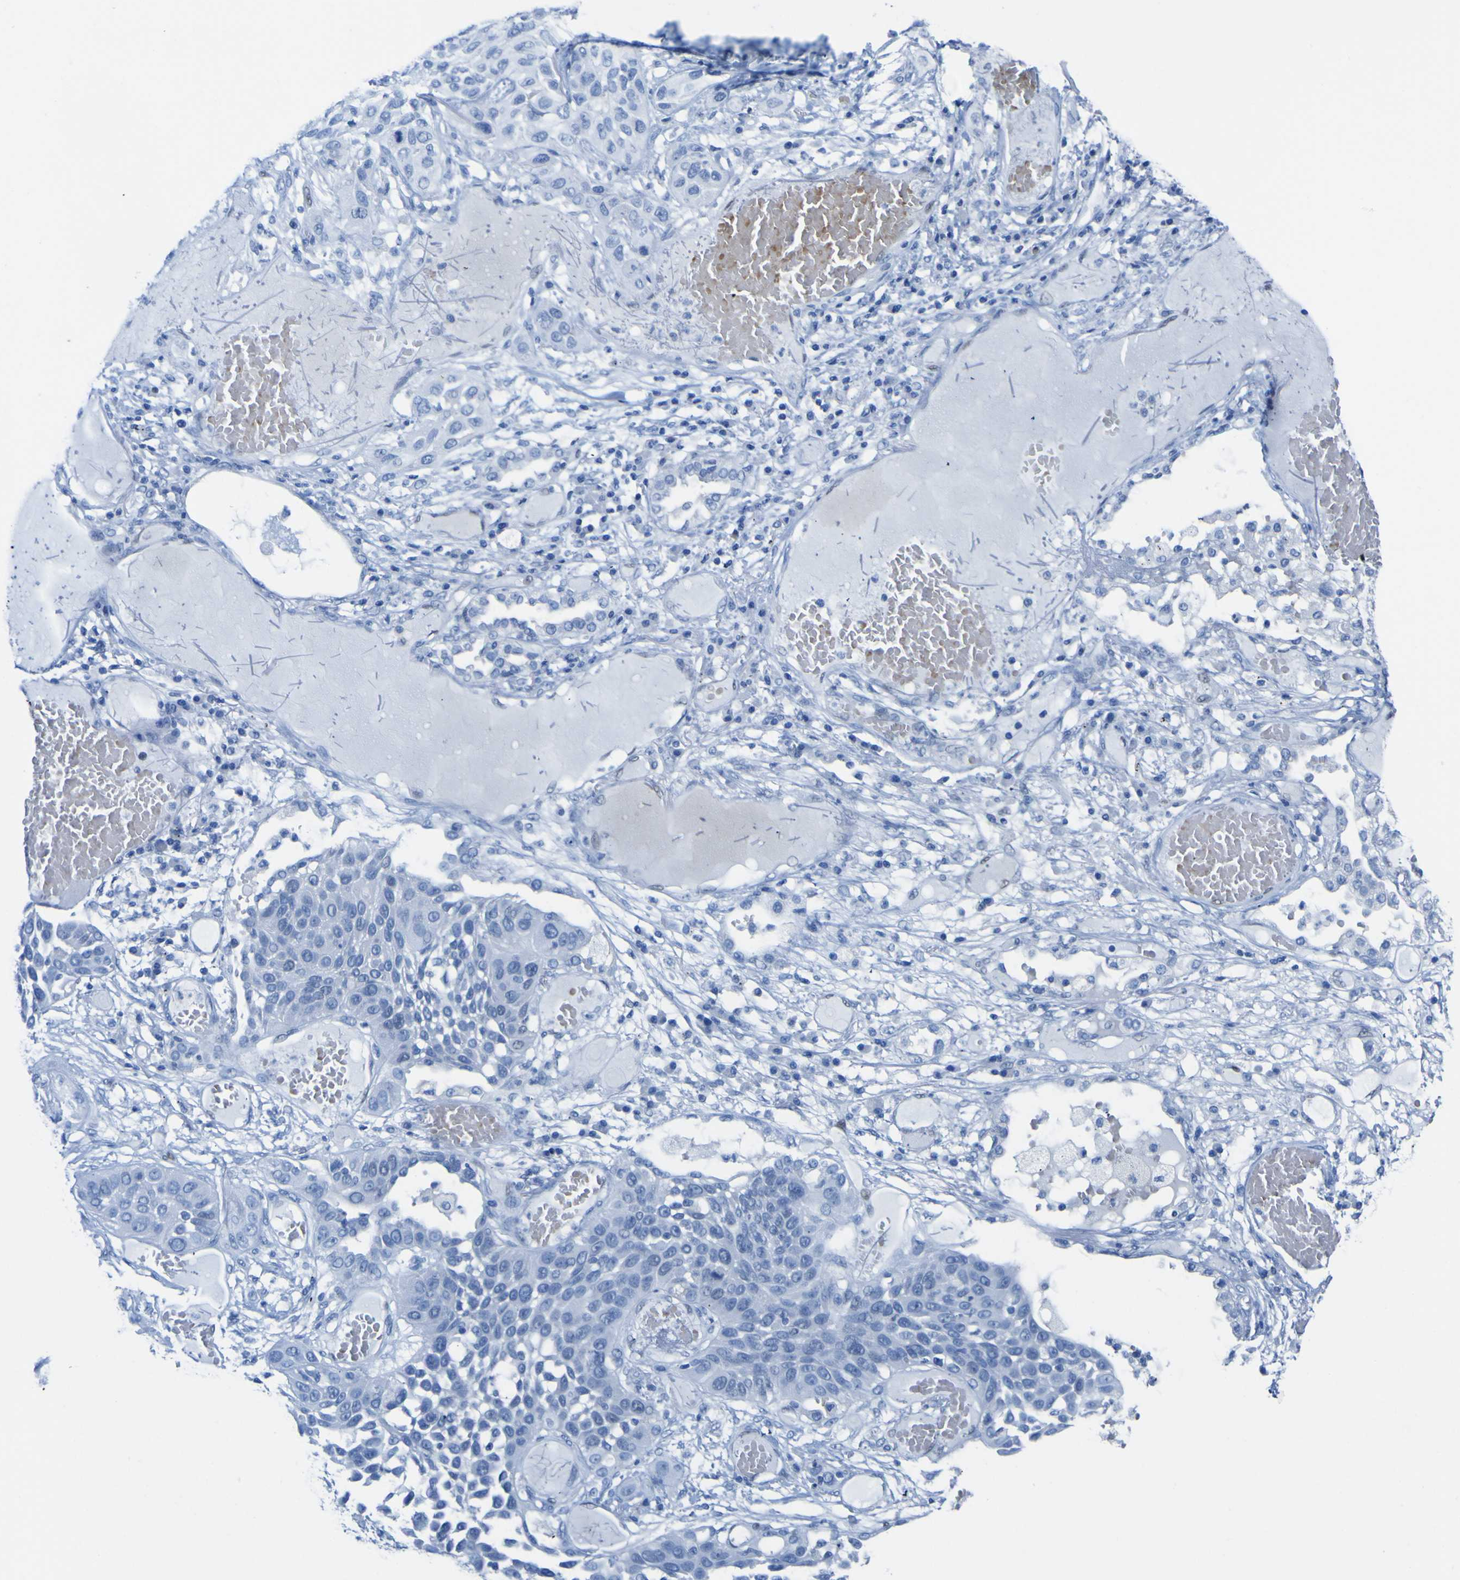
{"staining": {"intensity": "negative", "quantity": "none", "location": "none"}, "tissue": "lung cancer", "cell_type": "Tumor cells", "image_type": "cancer", "snomed": [{"axis": "morphology", "description": "Squamous cell carcinoma, NOS"}, {"axis": "topography", "description": "Lung"}], "caption": "Protein analysis of lung cancer displays no significant positivity in tumor cells.", "gene": "DACH1", "patient": {"sex": "male", "age": 71}}